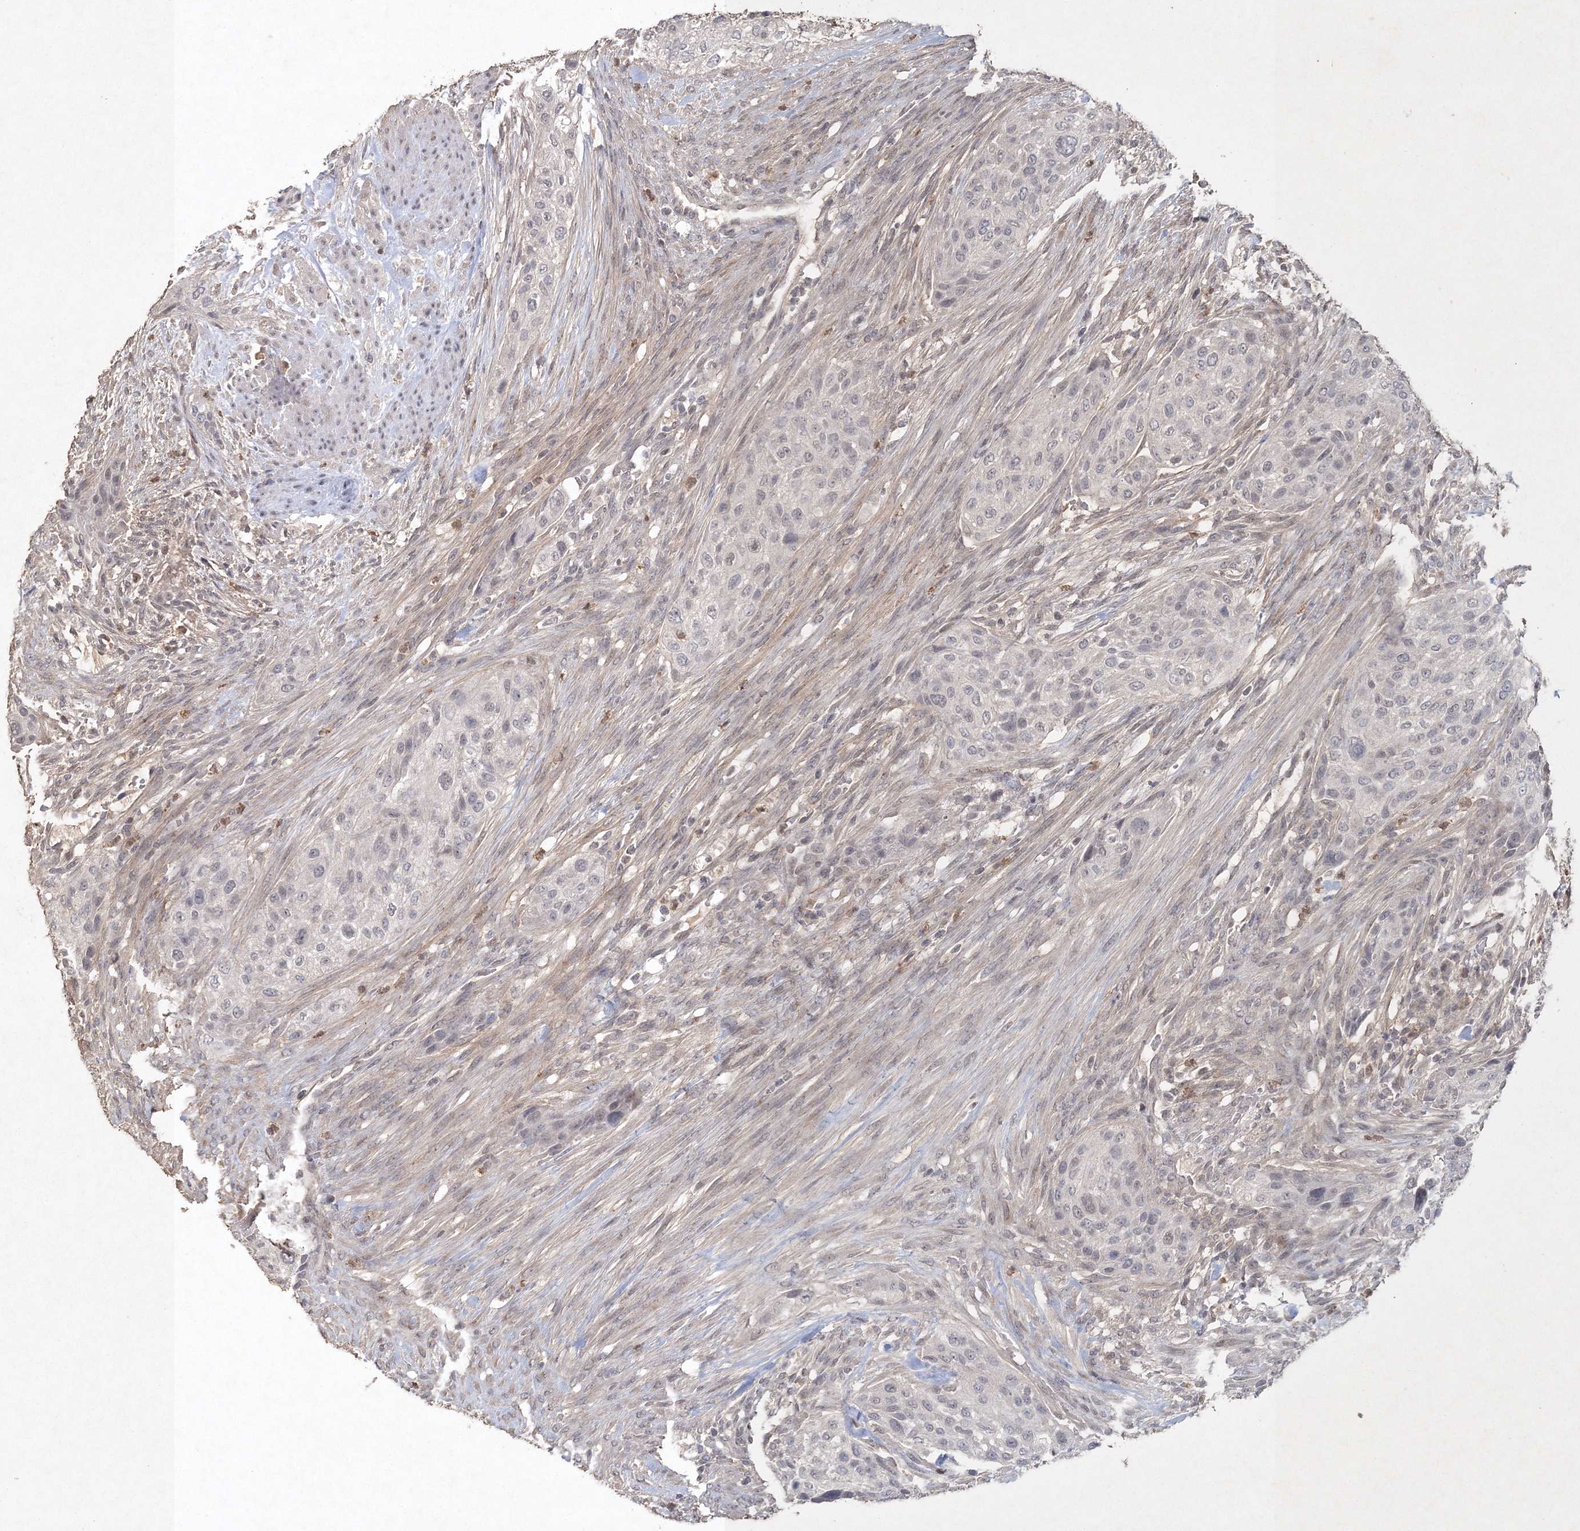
{"staining": {"intensity": "negative", "quantity": "none", "location": "none"}, "tissue": "urothelial cancer", "cell_type": "Tumor cells", "image_type": "cancer", "snomed": [{"axis": "morphology", "description": "Urothelial carcinoma, High grade"}, {"axis": "topography", "description": "Urinary bladder"}], "caption": "Human urothelial carcinoma (high-grade) stained for a protein using immunohistochemistry shows no expression in tumor cells.", "gene": "UIMC1", "patient": {"sex": "male", "age": 35}}